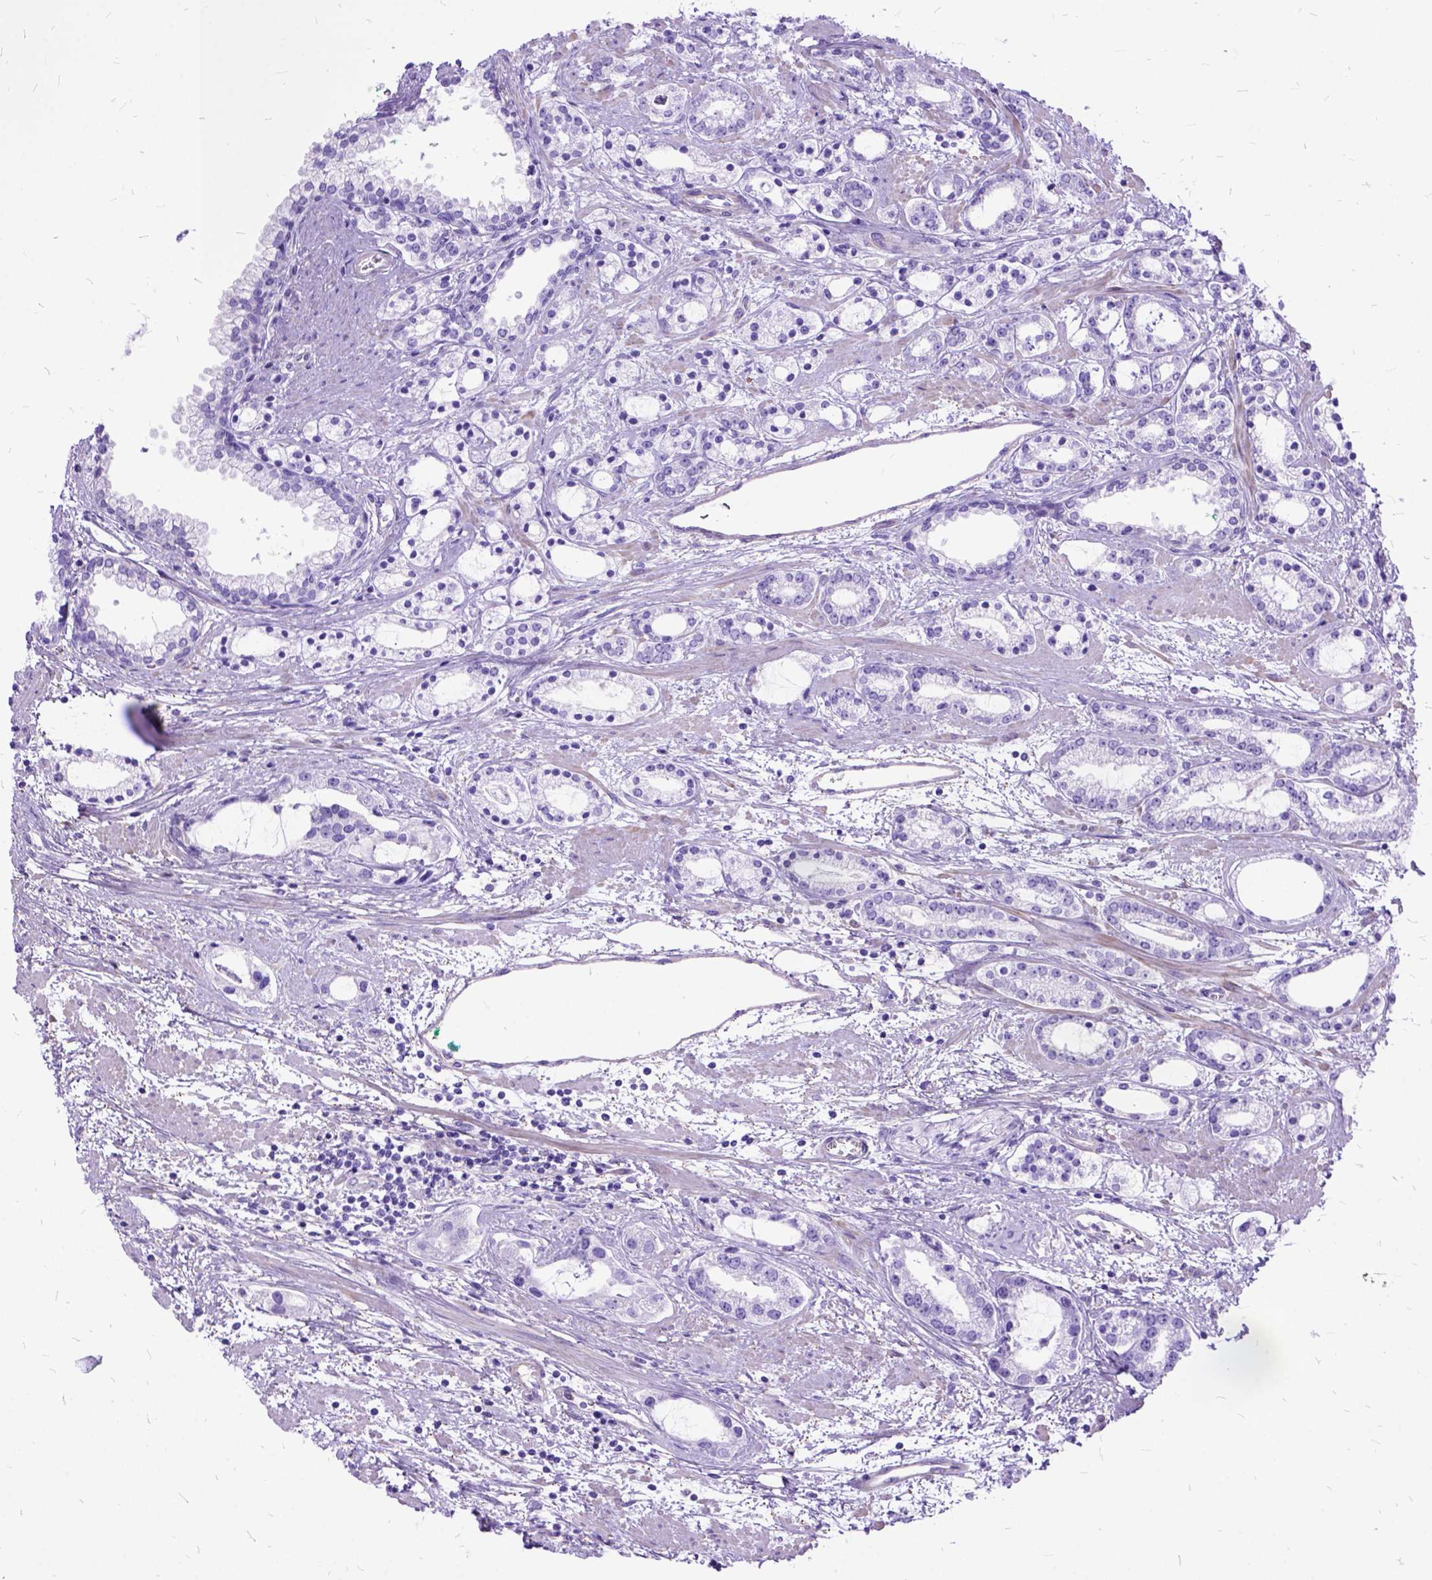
{"staining": {"intensity": "negative", "quantity": "none", "location": "none"}, "tissue": "prostate cancer", "cell_type": "Tumor cells", "image_type": "cancer", "snomed": [{"axis": "morphology", "description": "Adenocarcinoma, Medium grade"}, {"axis": "topography", "description": "Prostate"}], "caption": "Prostate cancer (adenocarcinoma (medium-grade)) stained for a protein using immunohistochemistry reveals no expression tumor cells.", "gene": "ARL9", "patient": {"sex": "male", "age": 57}}